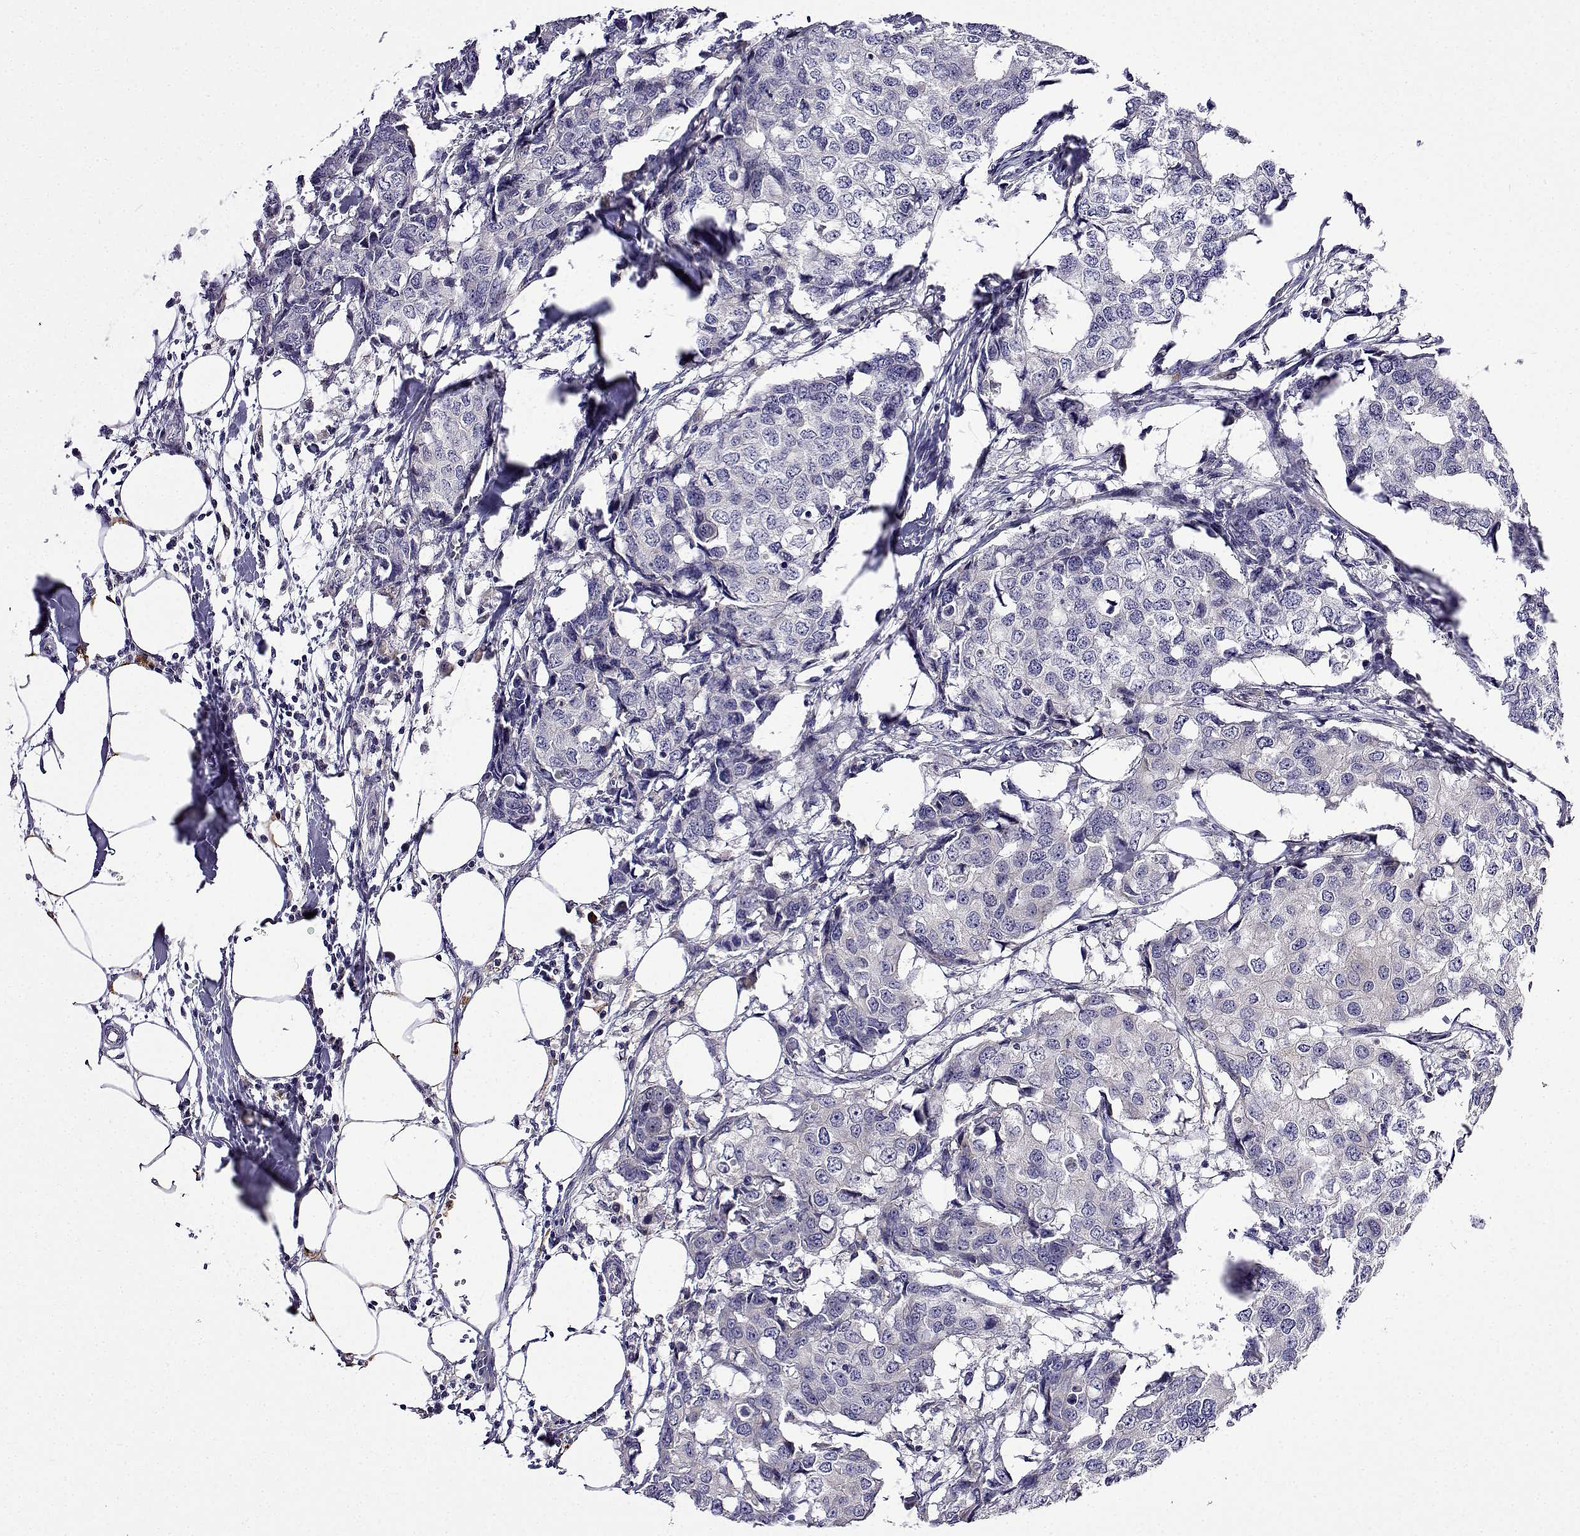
{"staining": {"intensity": "negative", "quantity": "none", "location": "none"}, "tissue": "breast cancer", "cell_type": "Tumor cells", "image_type": "cancer", "snomed": [{"axis": "morphology", "description": "Duct carcinoma"}, {"axis": "topography", "description": "Breast"}], "caption": "There is no significant staining in tumor cells of breast intraductal carcinoma. (DAB immunohistochemistry (IHC), high magnification).", "gene": "SULT2A1", "patient": {"sex": "female", "age": 27}}